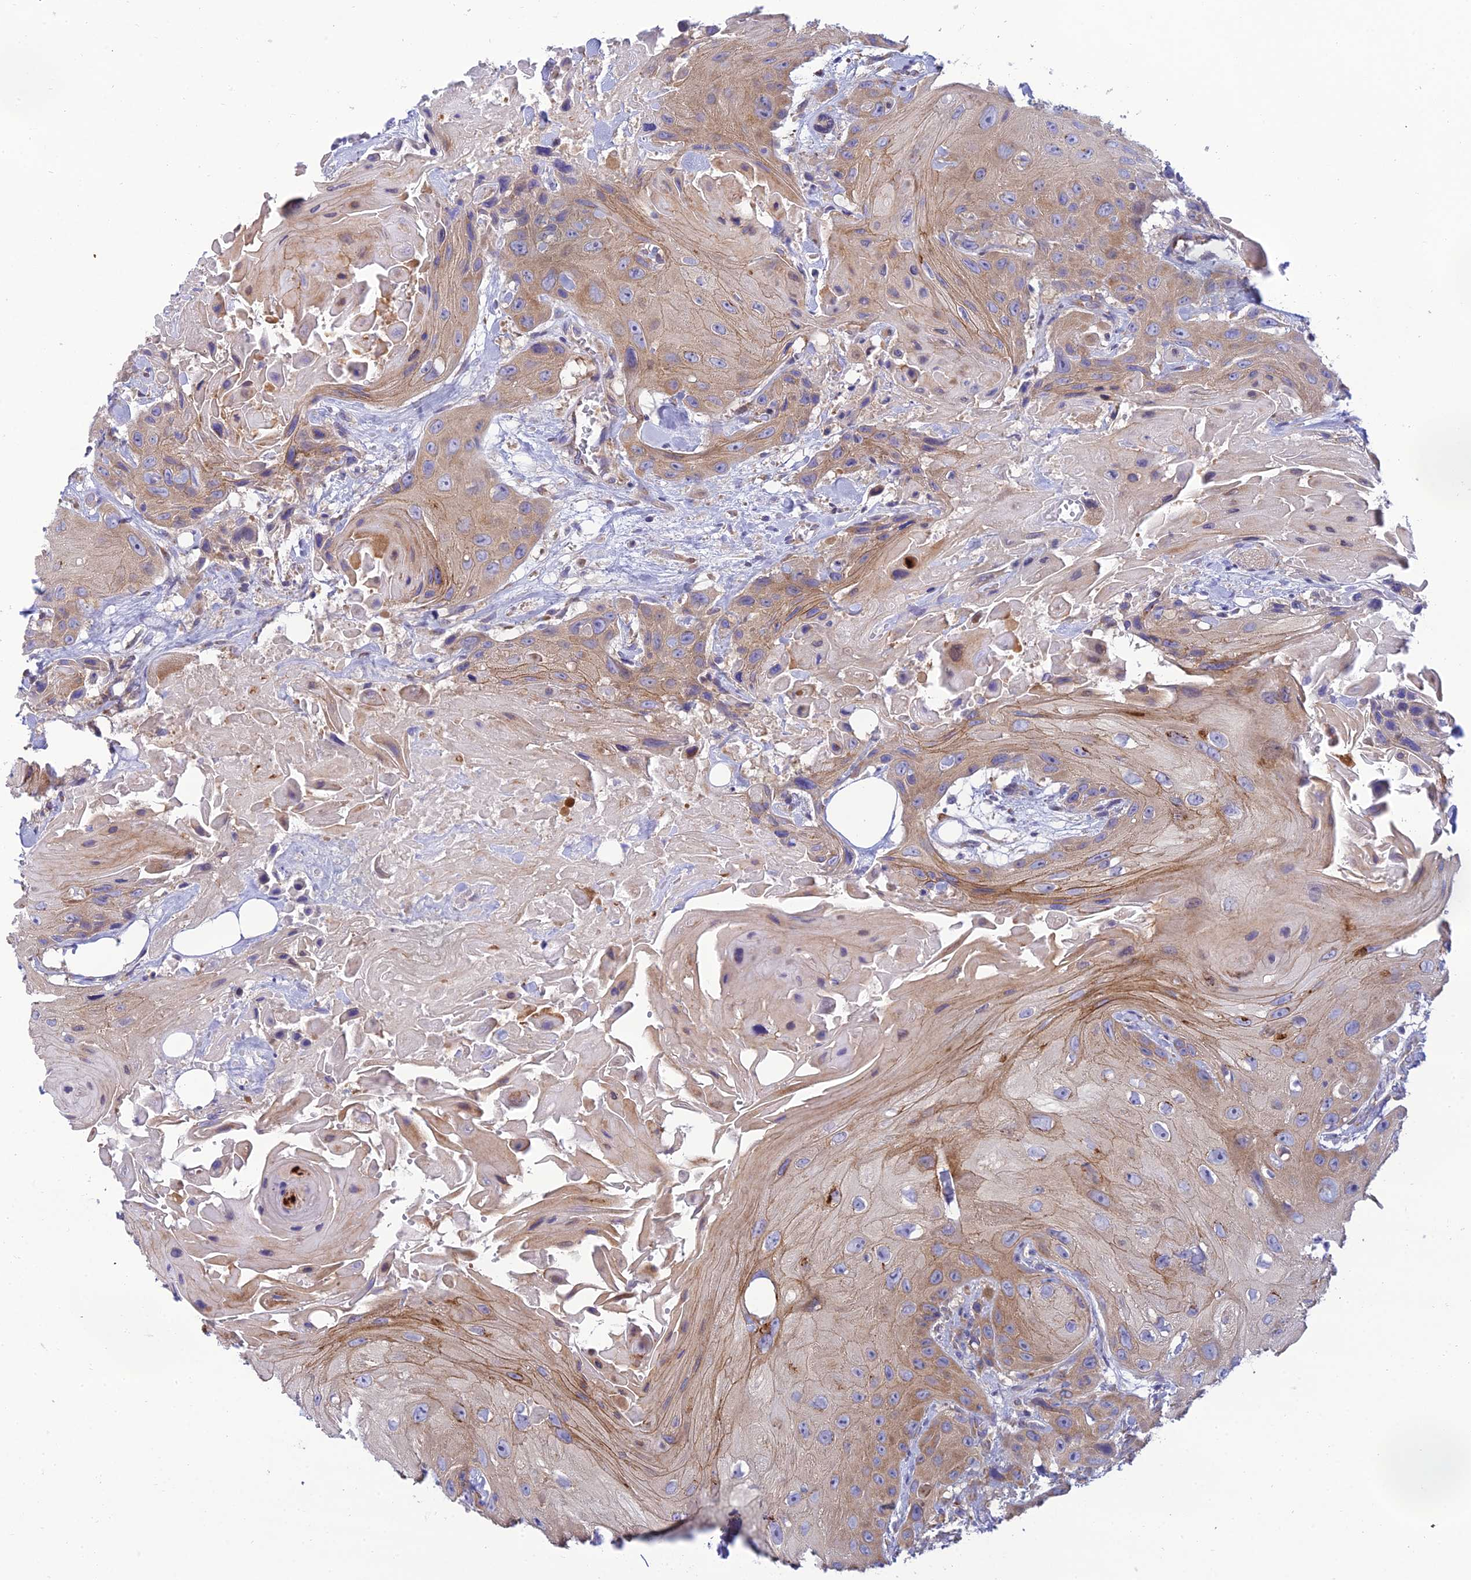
{"staining": {"intensity": "weak", "quantity": ">75%", "location": "cytoplasmic/membranous"}, "tissue": "head and neck cancer", "cell_type": "Tumor cells", "image_type": "cancer", "snomed": [{"axis": "morphology", "description": "Squamous cell carcinoma, NOS"}, {"axis": "topography", "description": "Head-Neck"}], "caption": "This image exhibits immunohistochemistry staining of human squamous cell carcinoma (head and neck), with low weak cytoplasmic/membranous positivity in about >75% of tumor cells.", "gene": "CLCN7", "patient": {"sex": "male", "age": 81}}